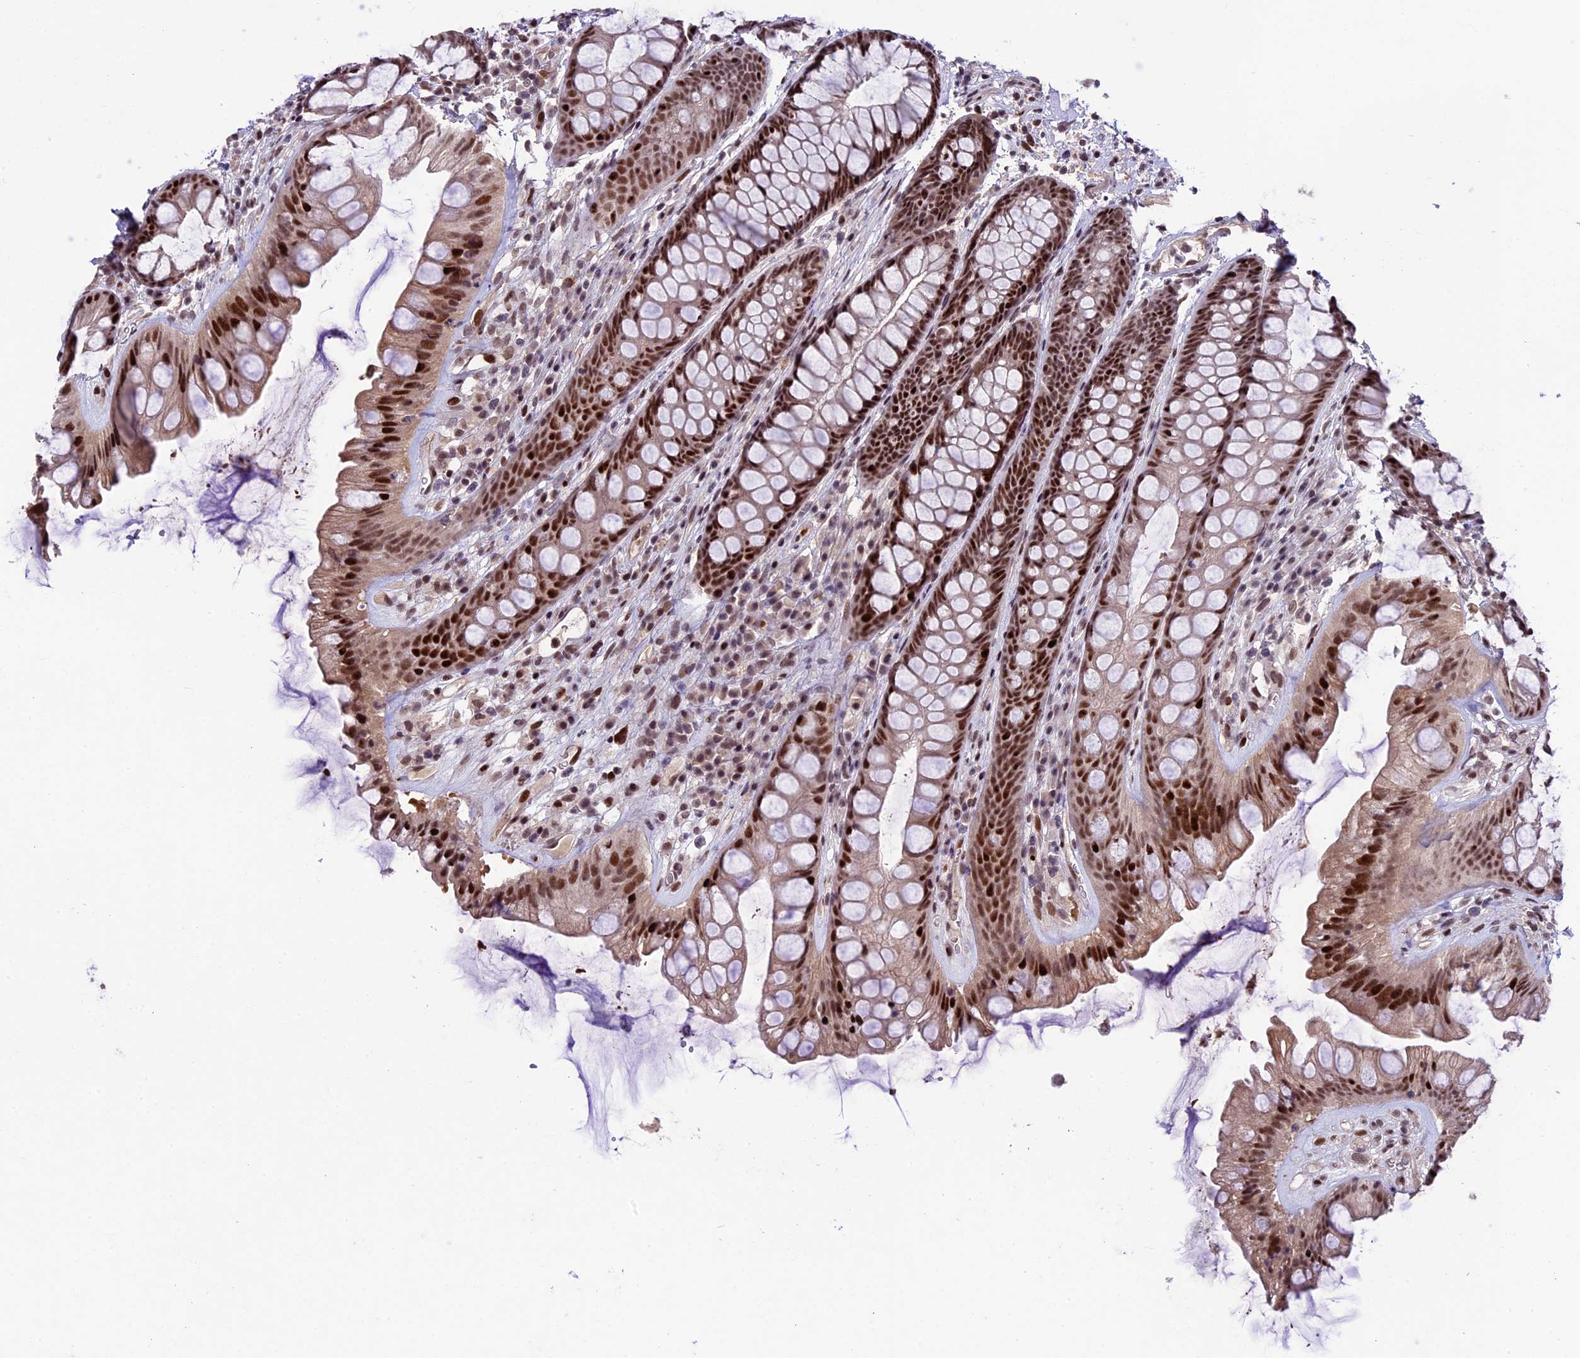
{"staining": {"intensity": "strong", "quantity": ">75%", "location": "nuclear"}, "tissue": "rectum", "cell_type": "Glandular cells", "image_type": "normal", "snomed": [{"axis": "morphology", "description": "Normal tissue, NOS"}, {"axis": "topography", "description": "Rectum"}], "caption": "Immunohistochemistry histopathology image of benign human rectum stained for a protein (brown), which shows high levels of strong nuclear positivity in approximately >75% of glandular cells.", "gene": "TCP11L2", "patient": {"sex": "male", "age": 74}}